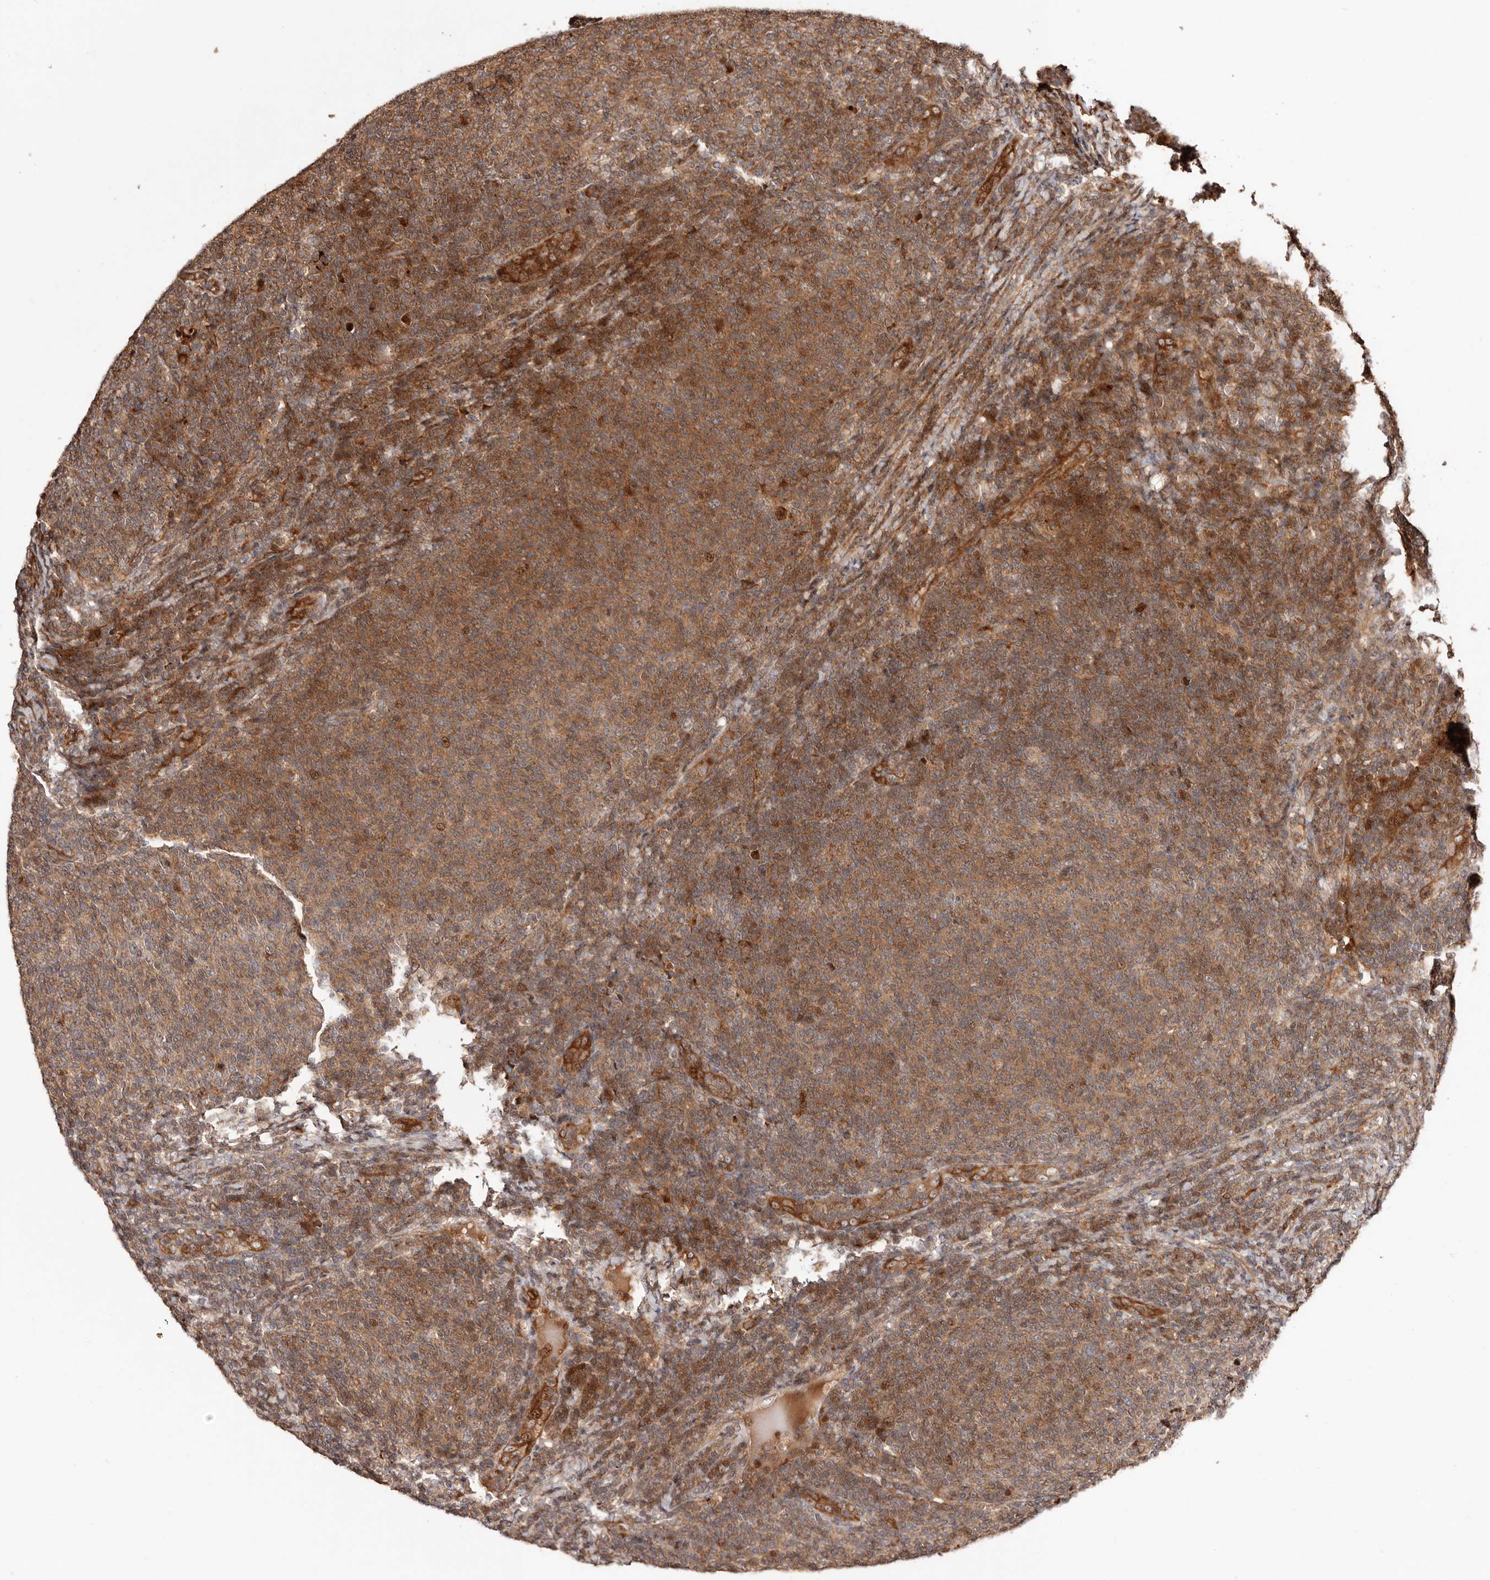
{"staining": {"intensity": "moderate", "quantity": ">75%", "location": "cytoplasmic/membranous"}, "tissue": "lymphoma", "cell_type": "Tumor cells", "image_type": "cancer", "snomed": [{"axis": "morphology", "description": "Malignant lymphoma, non-Hodgkin's type, Low grade"}, {"axis": "topography", "description": "Lymph node"}], "caption": "High-magnification brightfield microscopy of malignant lymphoma, non-Hodgkin's type (low-grade) stained with DAB (brown) and counterstained with hematoxylin (blue). tumor cells exhibit moderate cytoplasmic/membranous staining is identified in approximately>75% of cells. (Brightfield microscopy of DAB IHC at high magnification).", "gene": "PTPN22", "patient": {"sex": "male", "age": 66}}